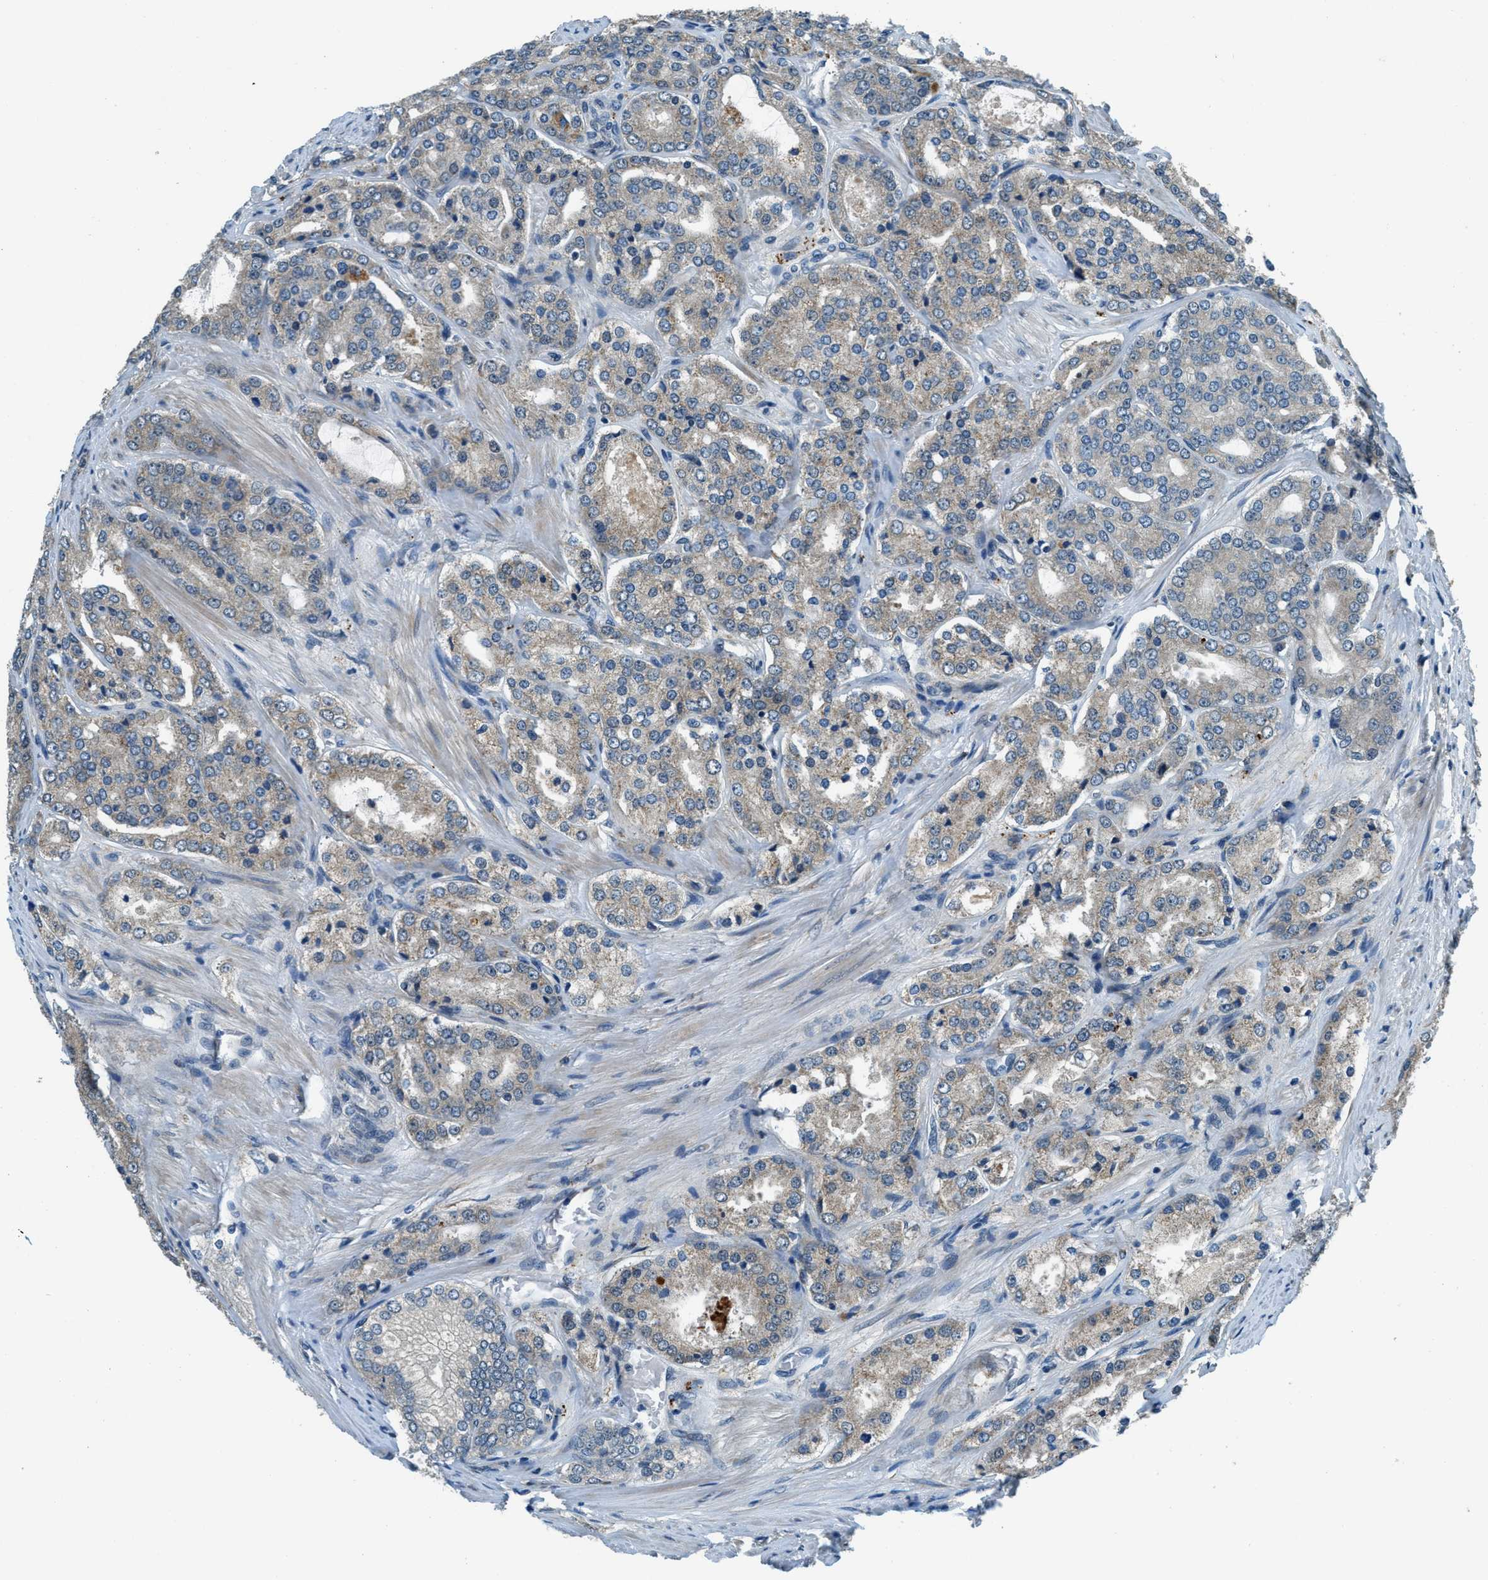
{"staining": {"intensity": "weak", "quantity": "<25%", "location": "cytoplasmic/membranous"}, "tissue": "prostate cancer", "cell_type": "Tumor cells", "image_type": "cancer", "snomed": [{"axis": "morphology", "description": "Adenocarcinoma, High grade"}, {"axis": "topography", "description": "Prostate"}], "caption": "Prostate cancer stained for a protein using immunohistochemistry (IHC) exhibits no staining tumor cells.", "gene": "GINM1", "patient": {"sex": "male", "age": 65}}